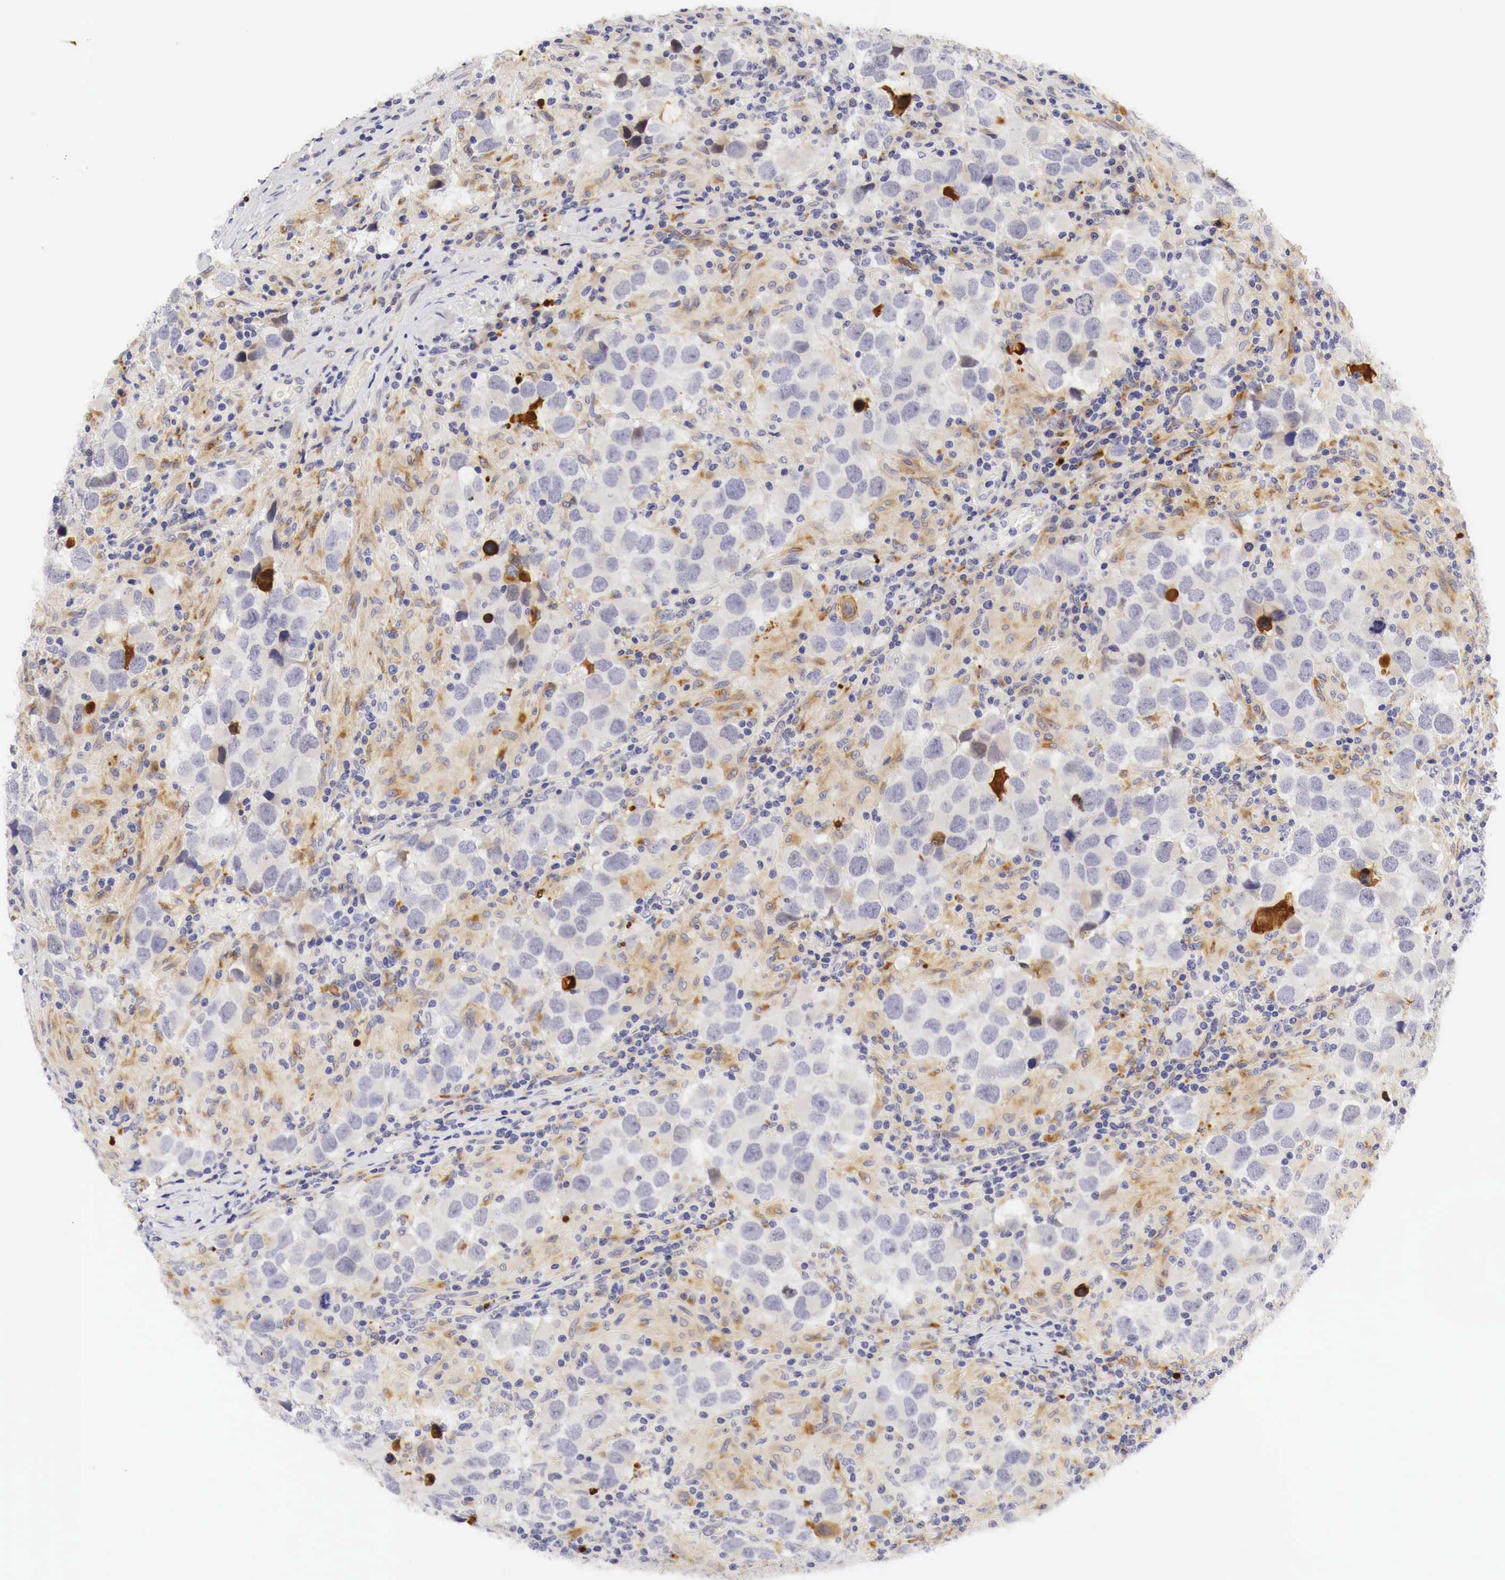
{"staining": {"intensity": "negative", "quantity": "none", "location": "none"}, "tissue": "testis cancer", "cell_type": "Tumor cells", "image_type": "cancer", "snomed": [{"axis": "morphology", "description": "Carcinoma, Embryonal, NOS"}, {"axis": "topography", "description": "Testis"}], "caption": "Embryonal carcinoma (testis) was stained to show a protein in brown. There is no significant positivity in tumor cells.", "gene": "CASP3", "patient": {"sex": "male", "age": 21}}